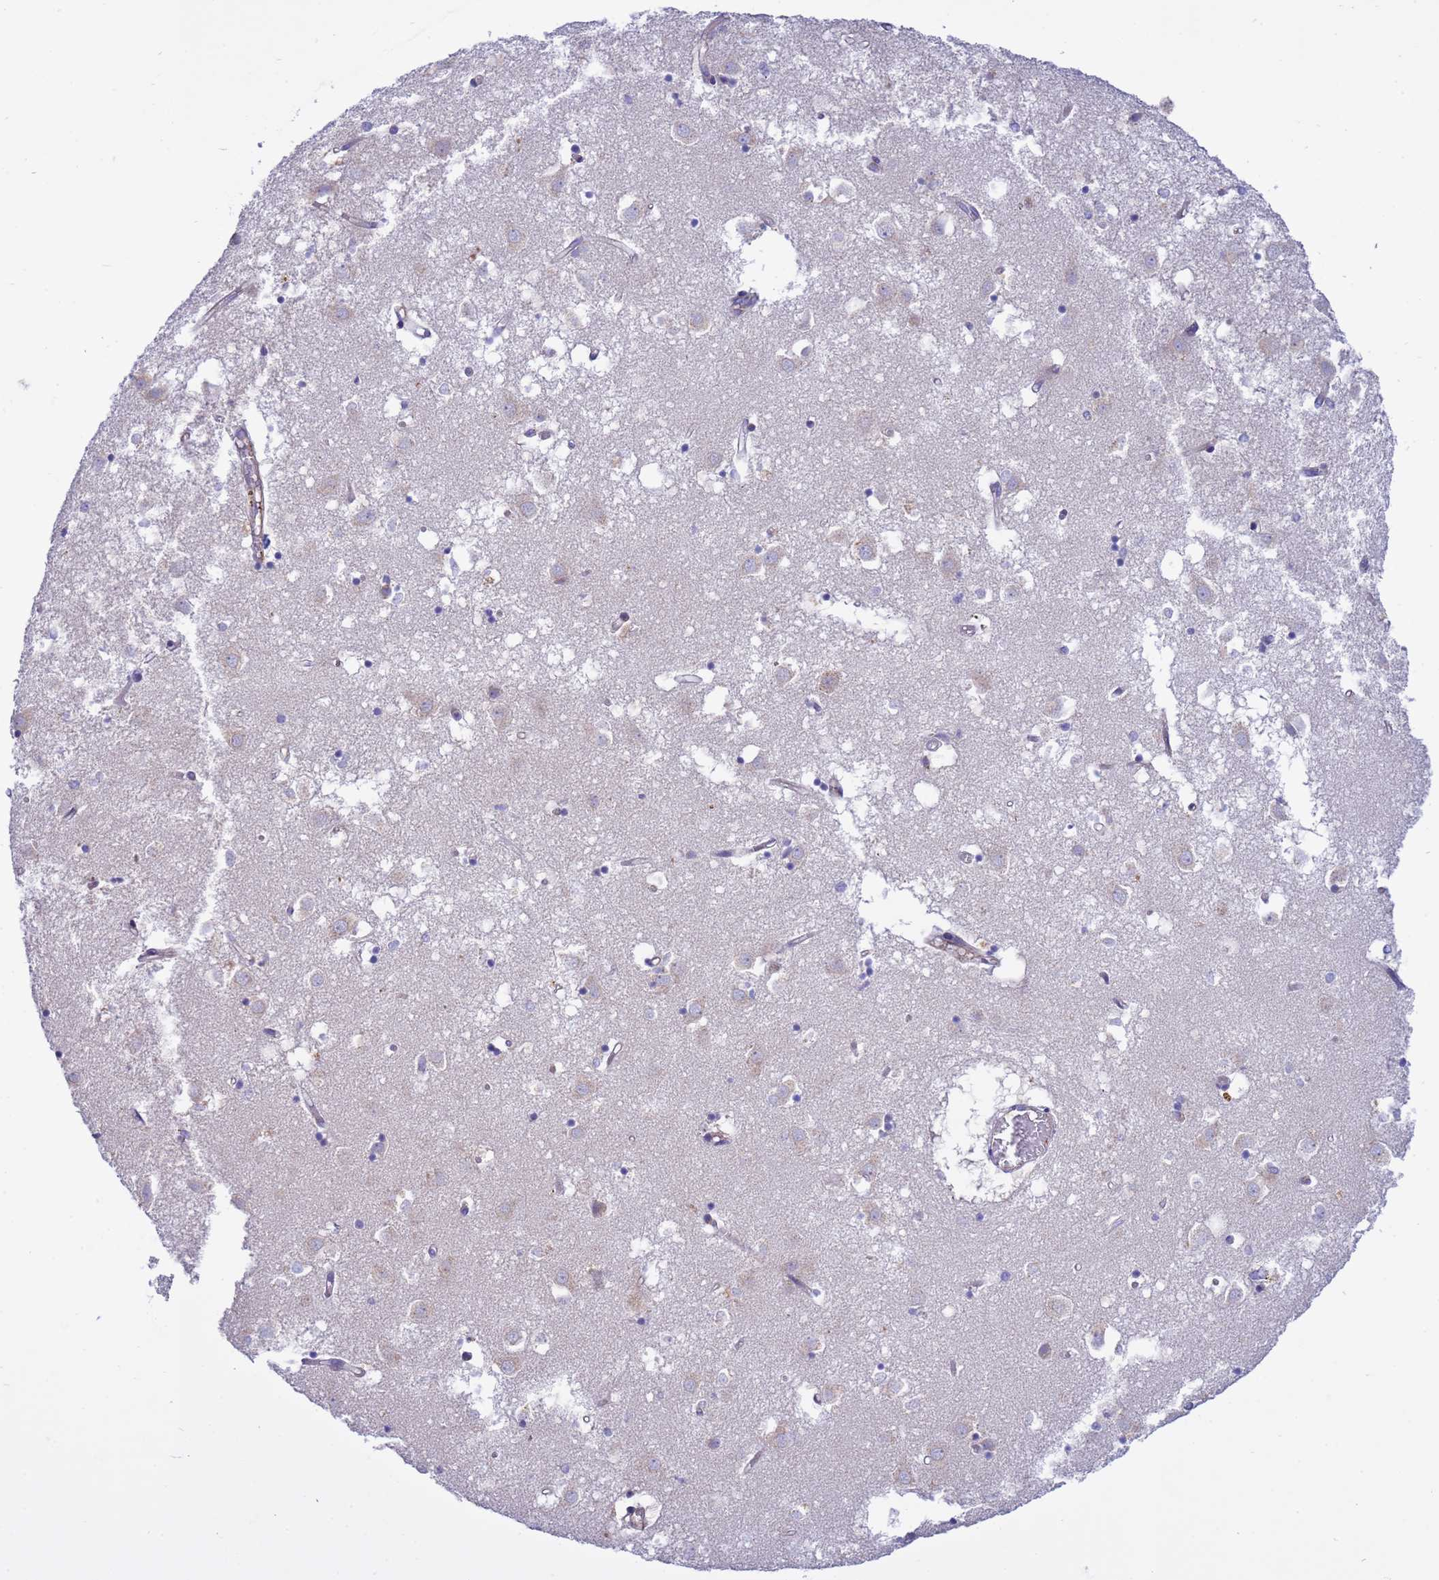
{"staining": {"intensity": "weak", "quantity": "<25%", "location": "cytoplasmic/membranous"}, "tissue": "caudate", "cell_type": "Glial cells", "image_type": "normal", "snomed": [{"axis": "morphology", "description": "Normal tissue, NOS"}, {"axis": "topography", "description": "Lateral ventricle wall"}], "caption": "A high-resolution image shows immunohistochemistry staining of benign caudate, which displays no significant expression in glial cells.", "gene": "ANAPC1", "patient": {"sex": "male", "age": 70}}